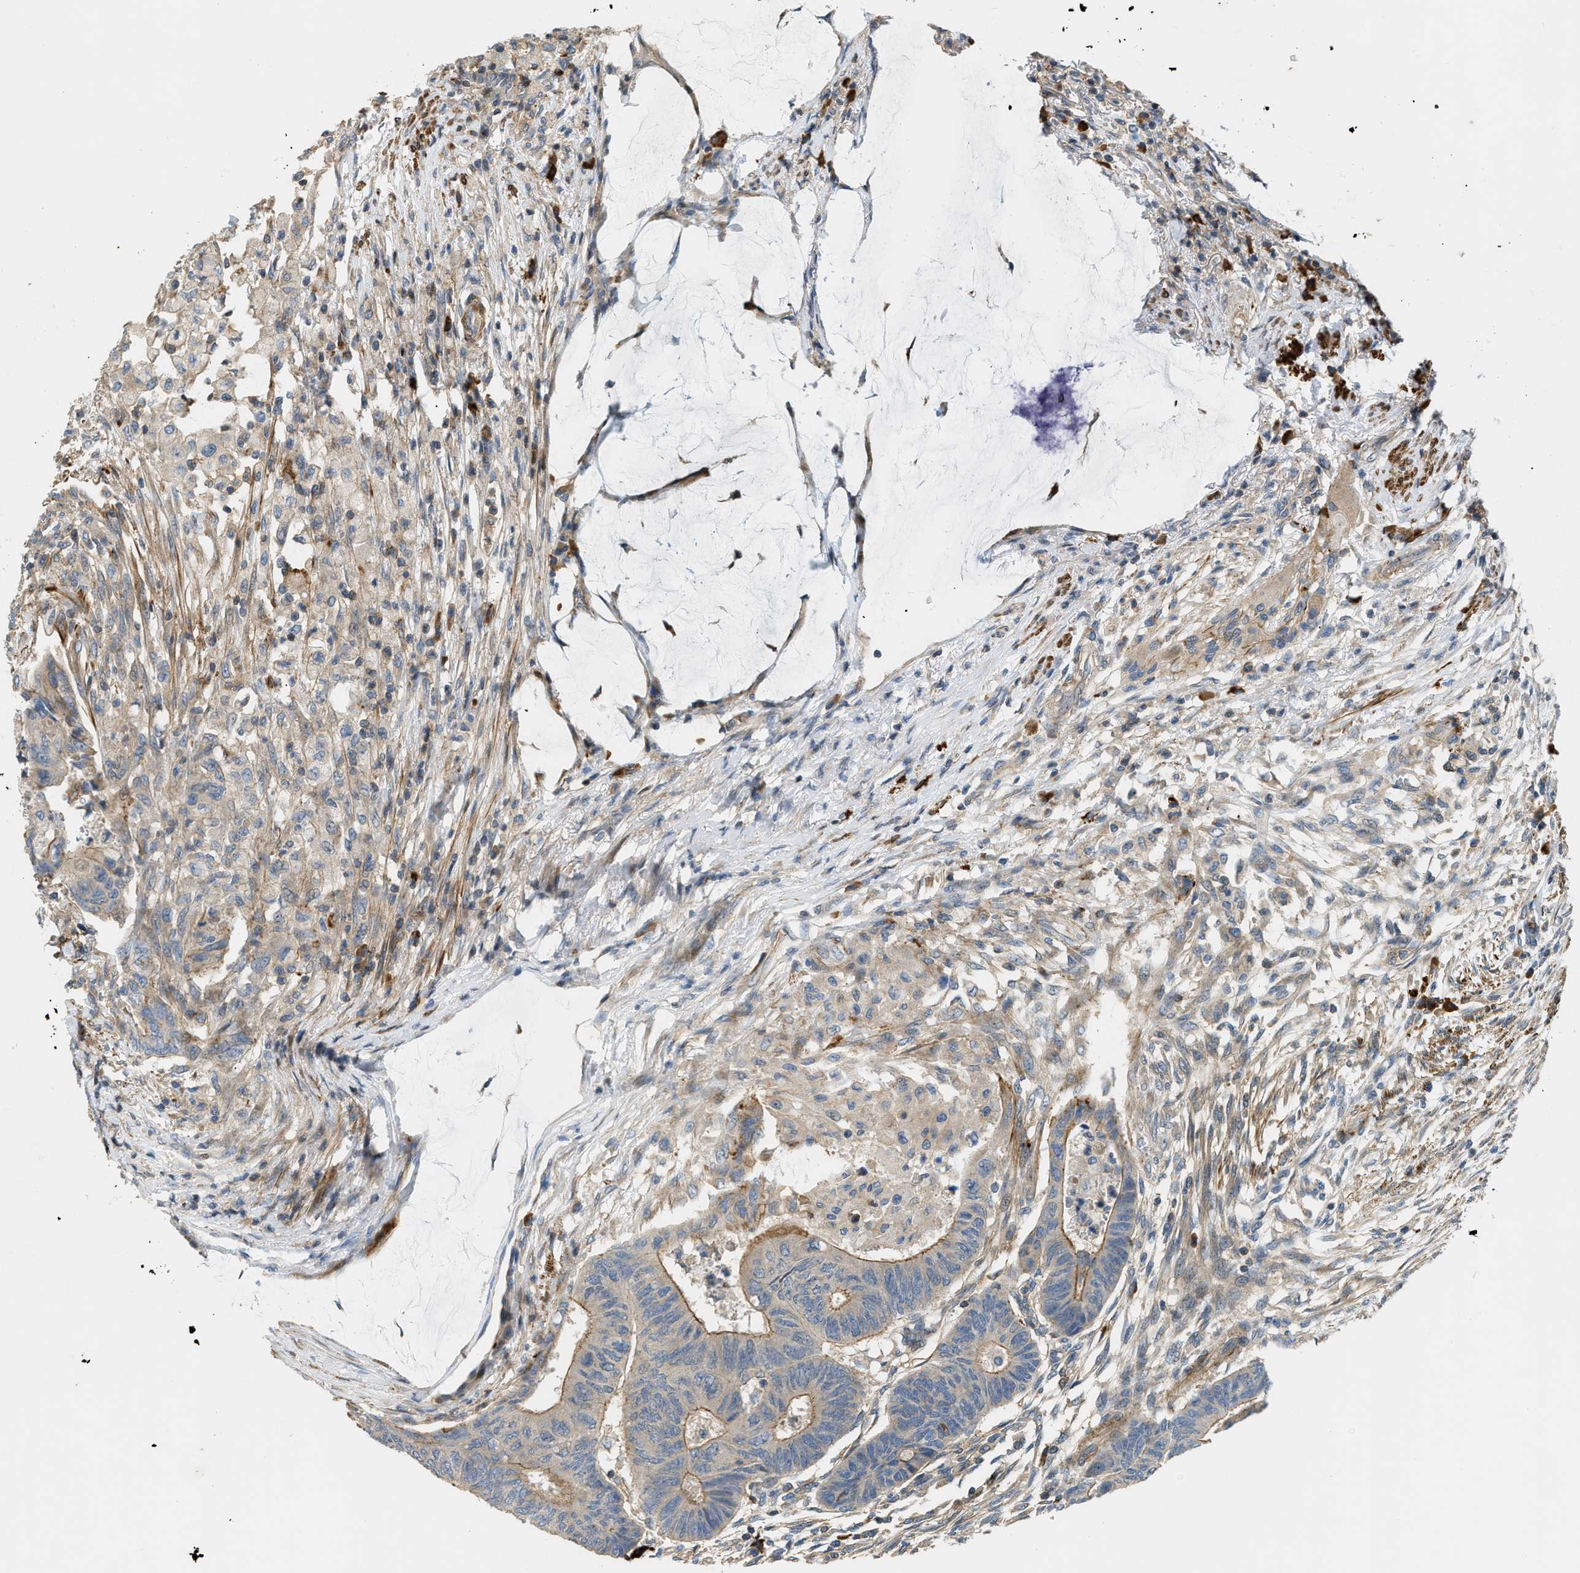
{"staining": {"intensity": "moderate", "quantity": ">75%", "location": "cytoplasmic/membranous"}, "tissue": "colorectal cancer", "cell_type": "Tumor cells", "image_type": "cancer", "snomed": [{"axis": "morphology", "description": "Normal tissue, NOS"}, {"axis": "morphology", "description": "Adenocarcinoma, NOS"}, {"axis": "topography", "description": "Rectum"}, {"axis": "topography", "description": "Peripheral nerve tissue"}], "caption": "IHC image of neoplastic tissue: human colorectal cancer stained using IHC reveals medium levels of moderate protein expression localized specifically in the cytoplasmic/membranous of tumor cells, appearing as a cytoplasmic/membranous brown color.", "gene": "BTN3A2", "patient": {"sex": "male", "age": 92}}